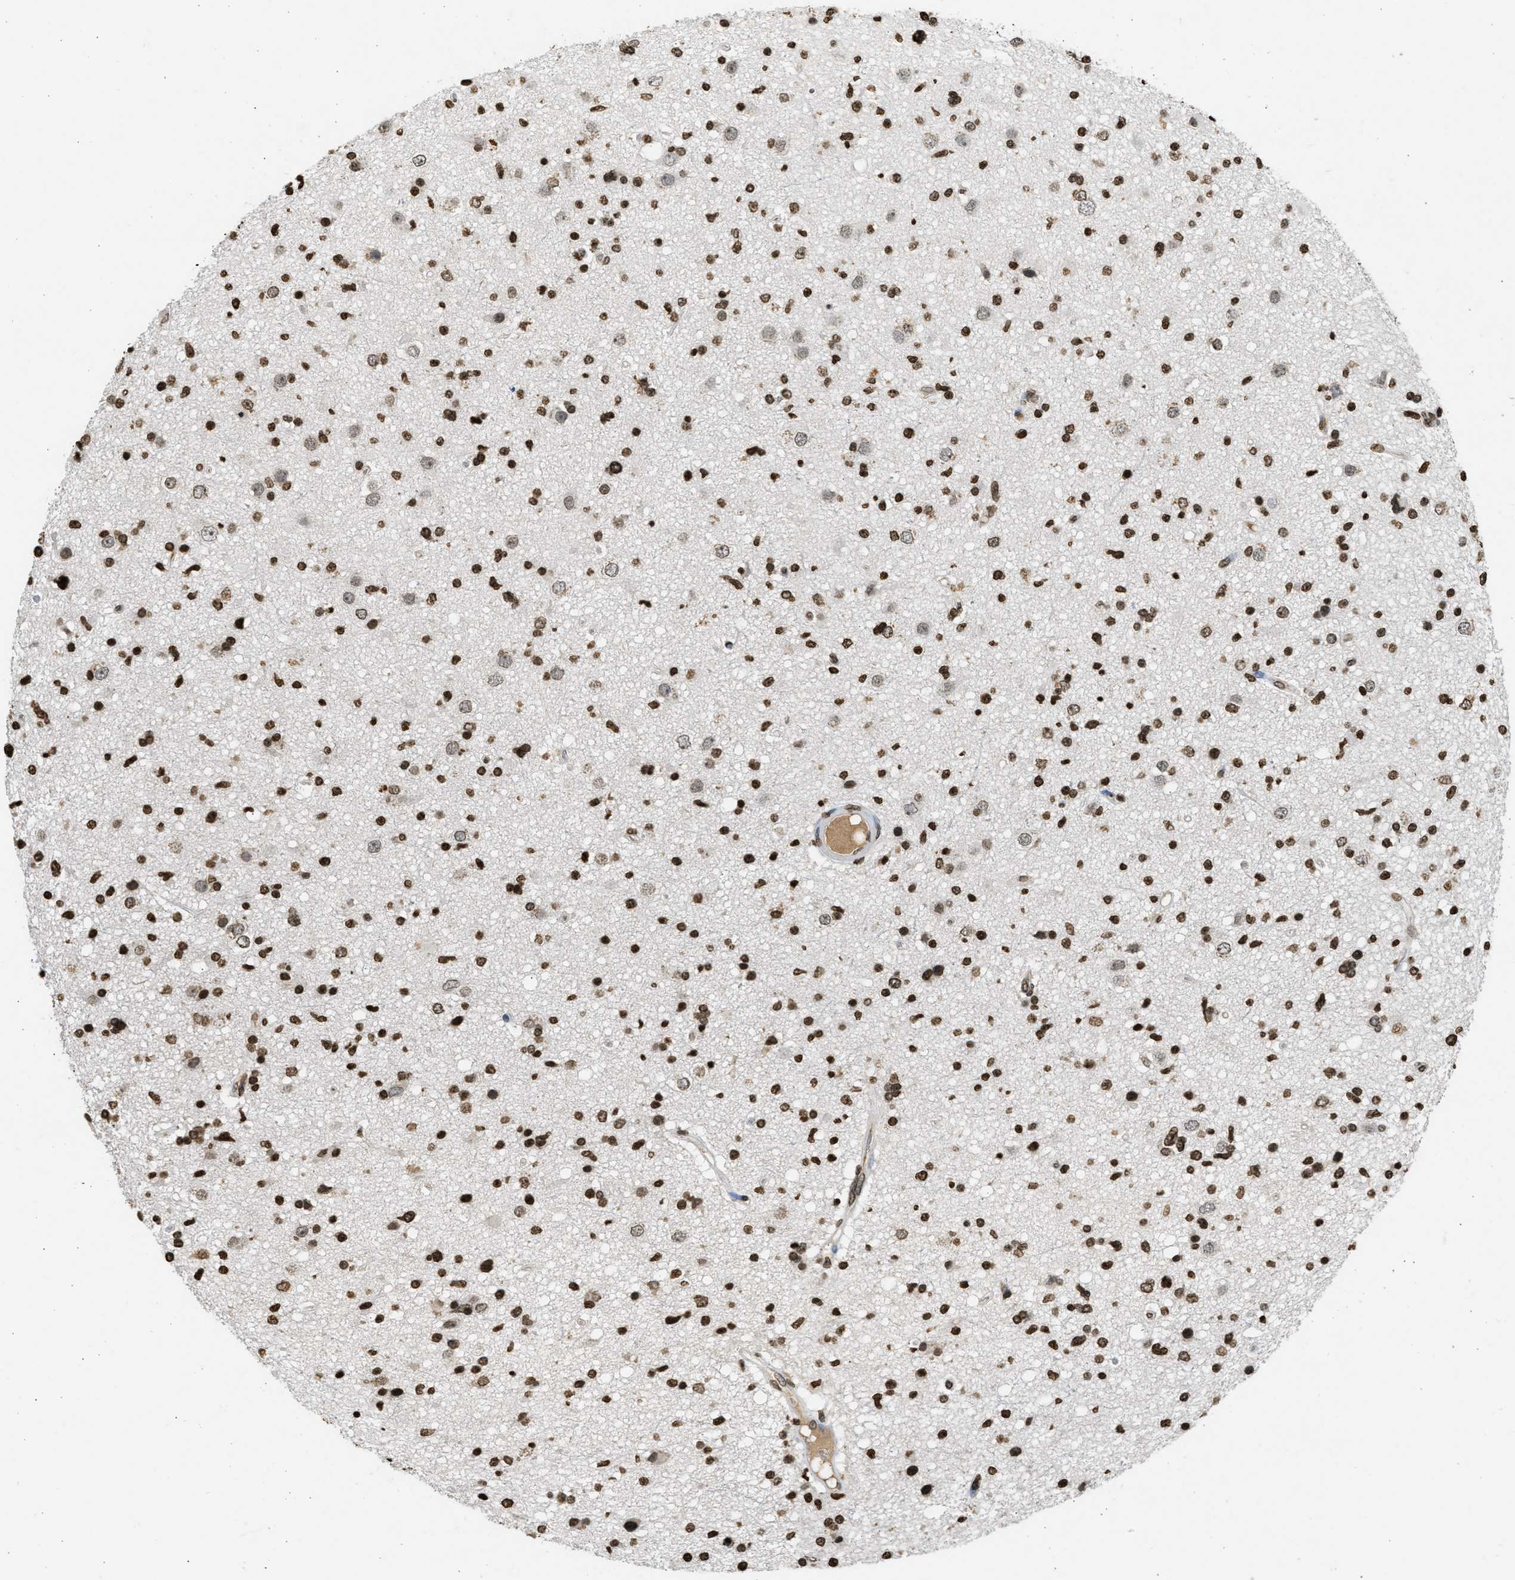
{"staining": {"intensity": "strong", "quantity": ">75%", "location": "nuclear"}, "tissue": "glioma", "cell_type": "Tumor cells", "image_type": "cancer", "snomed": [{"axis": "morphology", "description": "Glioma, malignant, High grade"}, {"axis": "topography", "description": "Brain"}], "caption": "A histopathology image of glioma stained for a protein displays strong nuclear brown staining in tumor cells.", "gene": "RRAGC", "patient": {"sex": "male", "age": 33}}